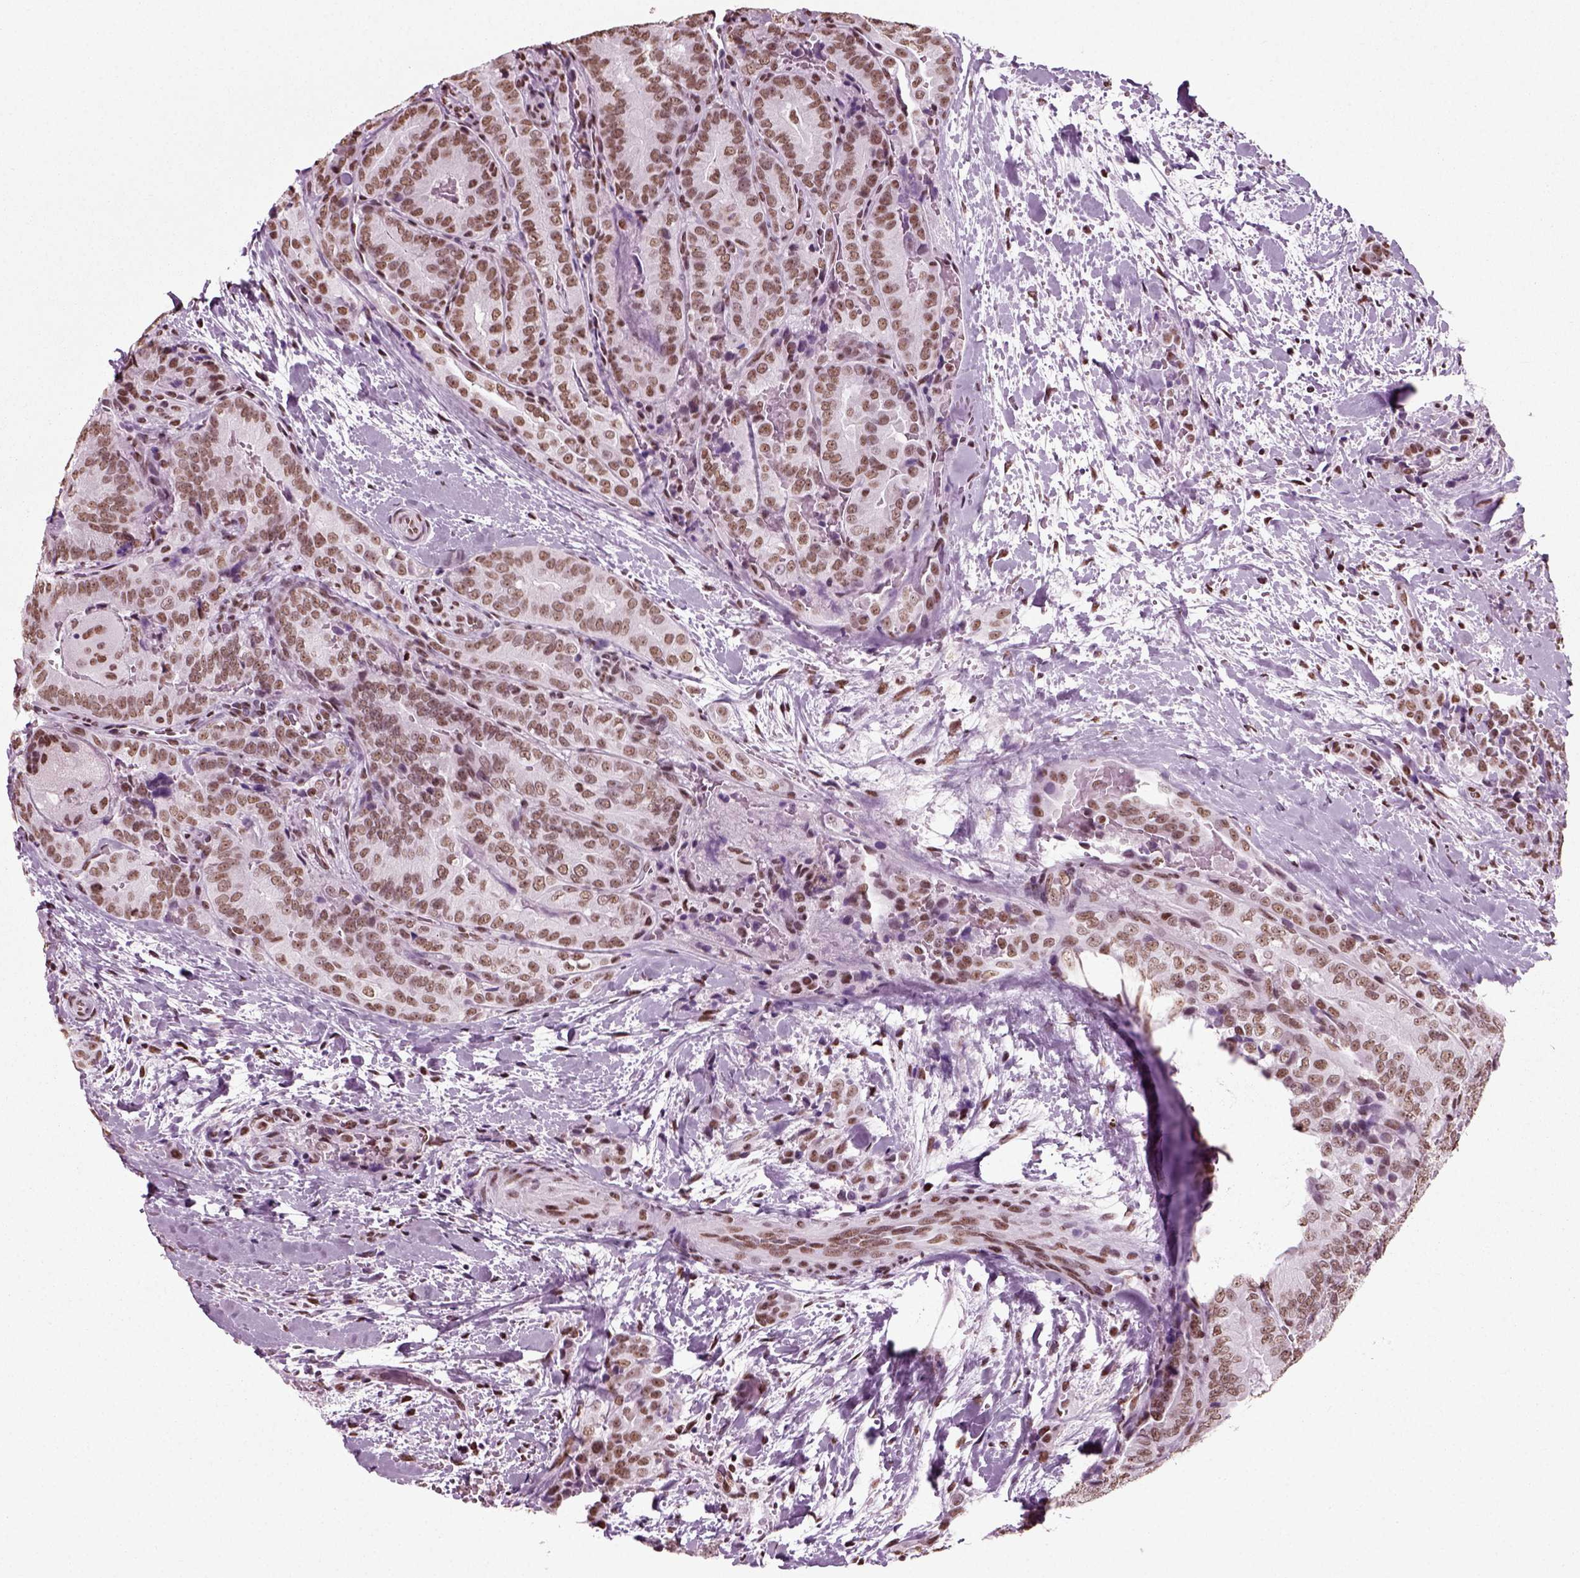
{"staining": {"intensity": "moderate", "quantity": ">75%", "location": "nuclear"}, "tissue": "thyroid cancer", "cell_type": "Tumor cells", "image_type": "cancer", "snomed": [{"axis": "morphology", "description": "Papillary adenocarcinoma, NOS"}, {"axis": "topography", "description": "Thyroid gland"}], "caption": "This histopathology image exhibits immunohistochemistry staining of papillary adenocarcinoma (thyroid), with medium moderate nuclear staining in approximately >75% of tumor cells.", "gene": "POLR1H", "patient": {"sex": "male", "age": 61}}